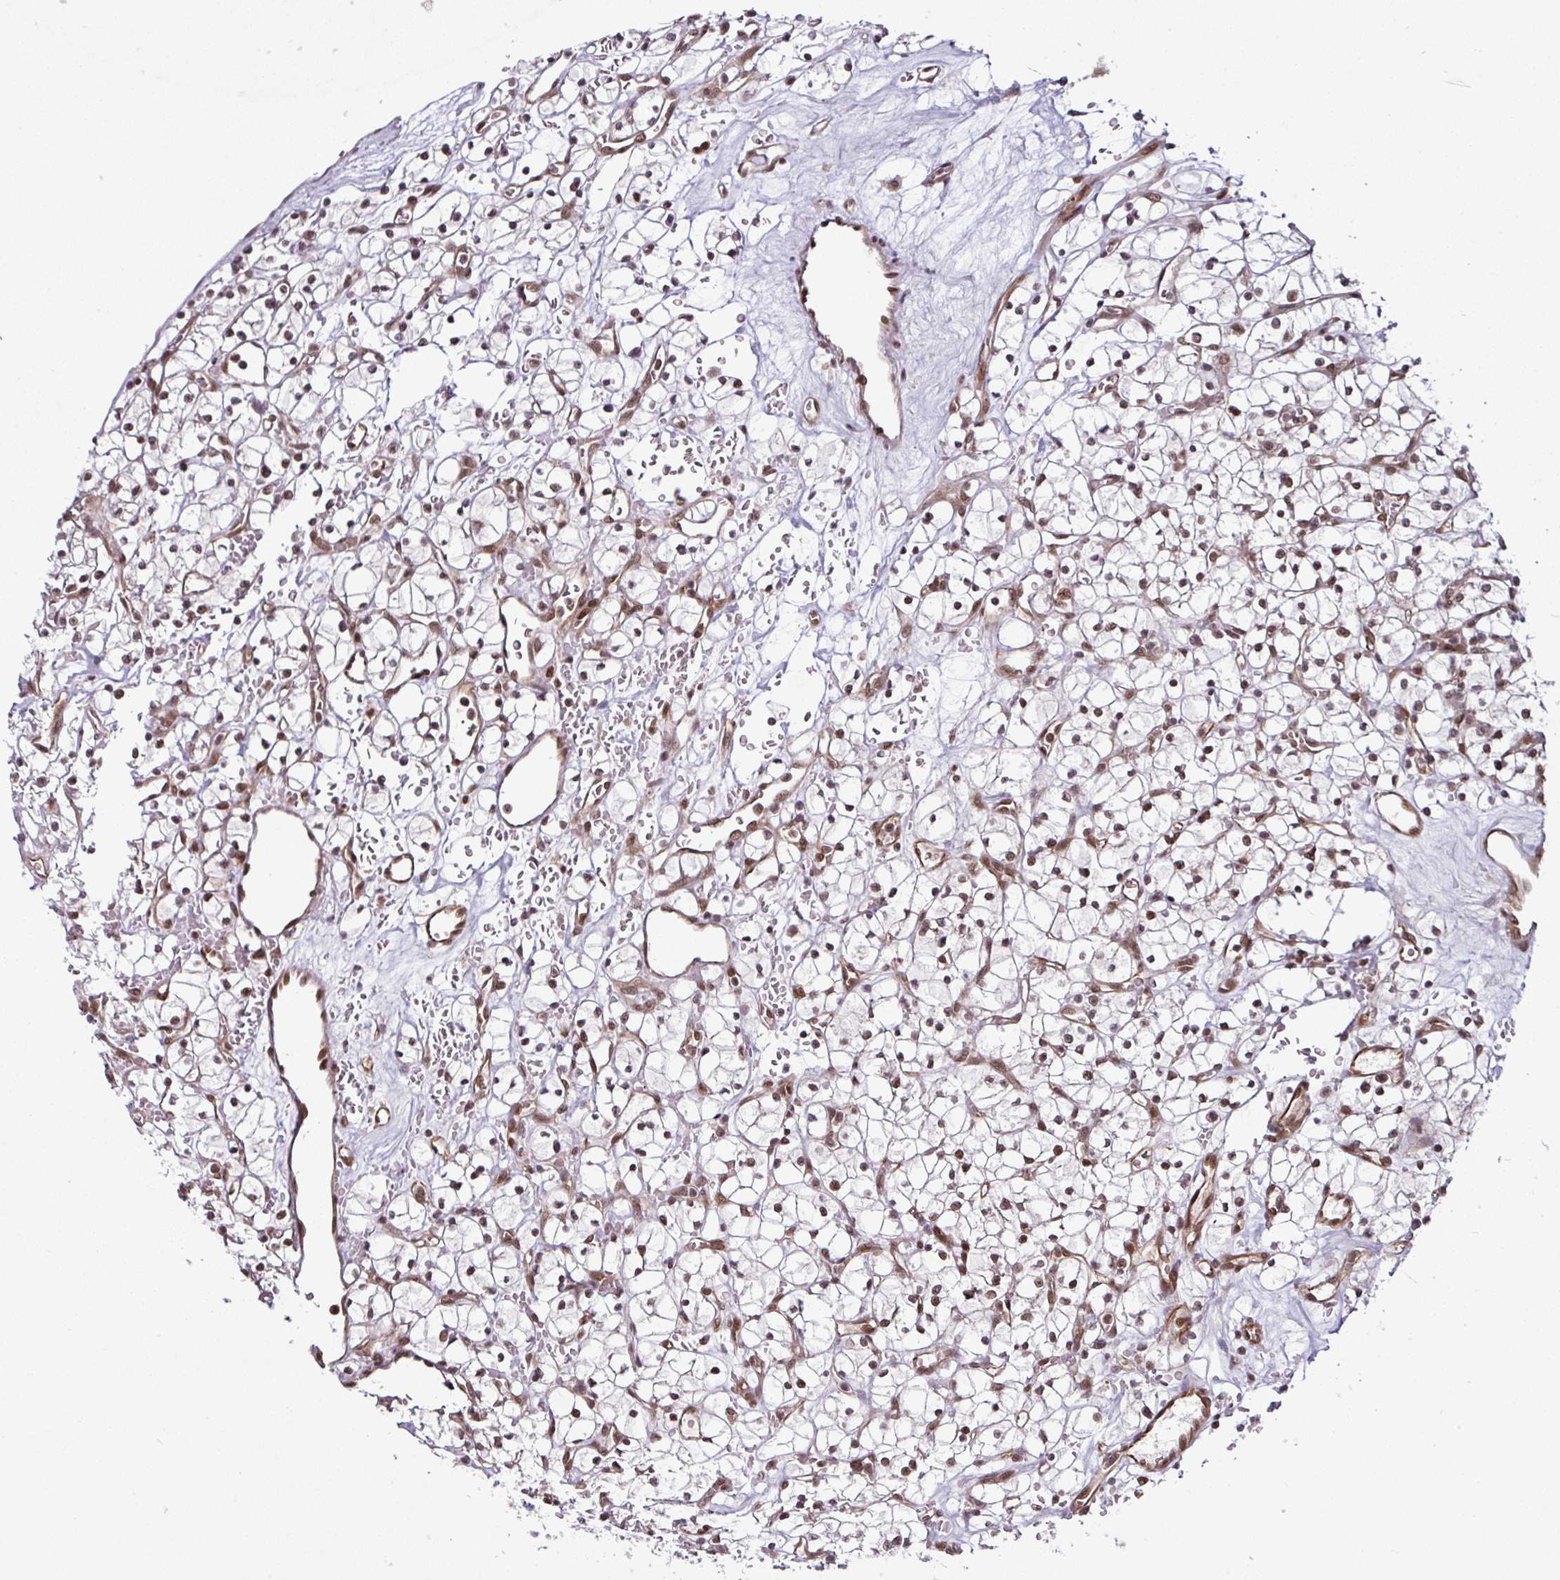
{"staining": {"intensity": "moderate", "quantity": ">75%", "location": "nuclear"}, "tissue": "renal cancer", "cell_type": "Tumor cells", "image_type": "cancer", "snomed": [{"axis": "morphology", "description": "Adenocarcinoma, NOS"}, {"axis": "topography", "description": "Kidney"}], "caption": "Human renal adenocarcinoma stained with a brown dye exhibits moderate nuclear positive staining in approximately >75% of tumor cells.", "gene": "MORF4L2", "patient": {"sex": "female", "age": 64}}